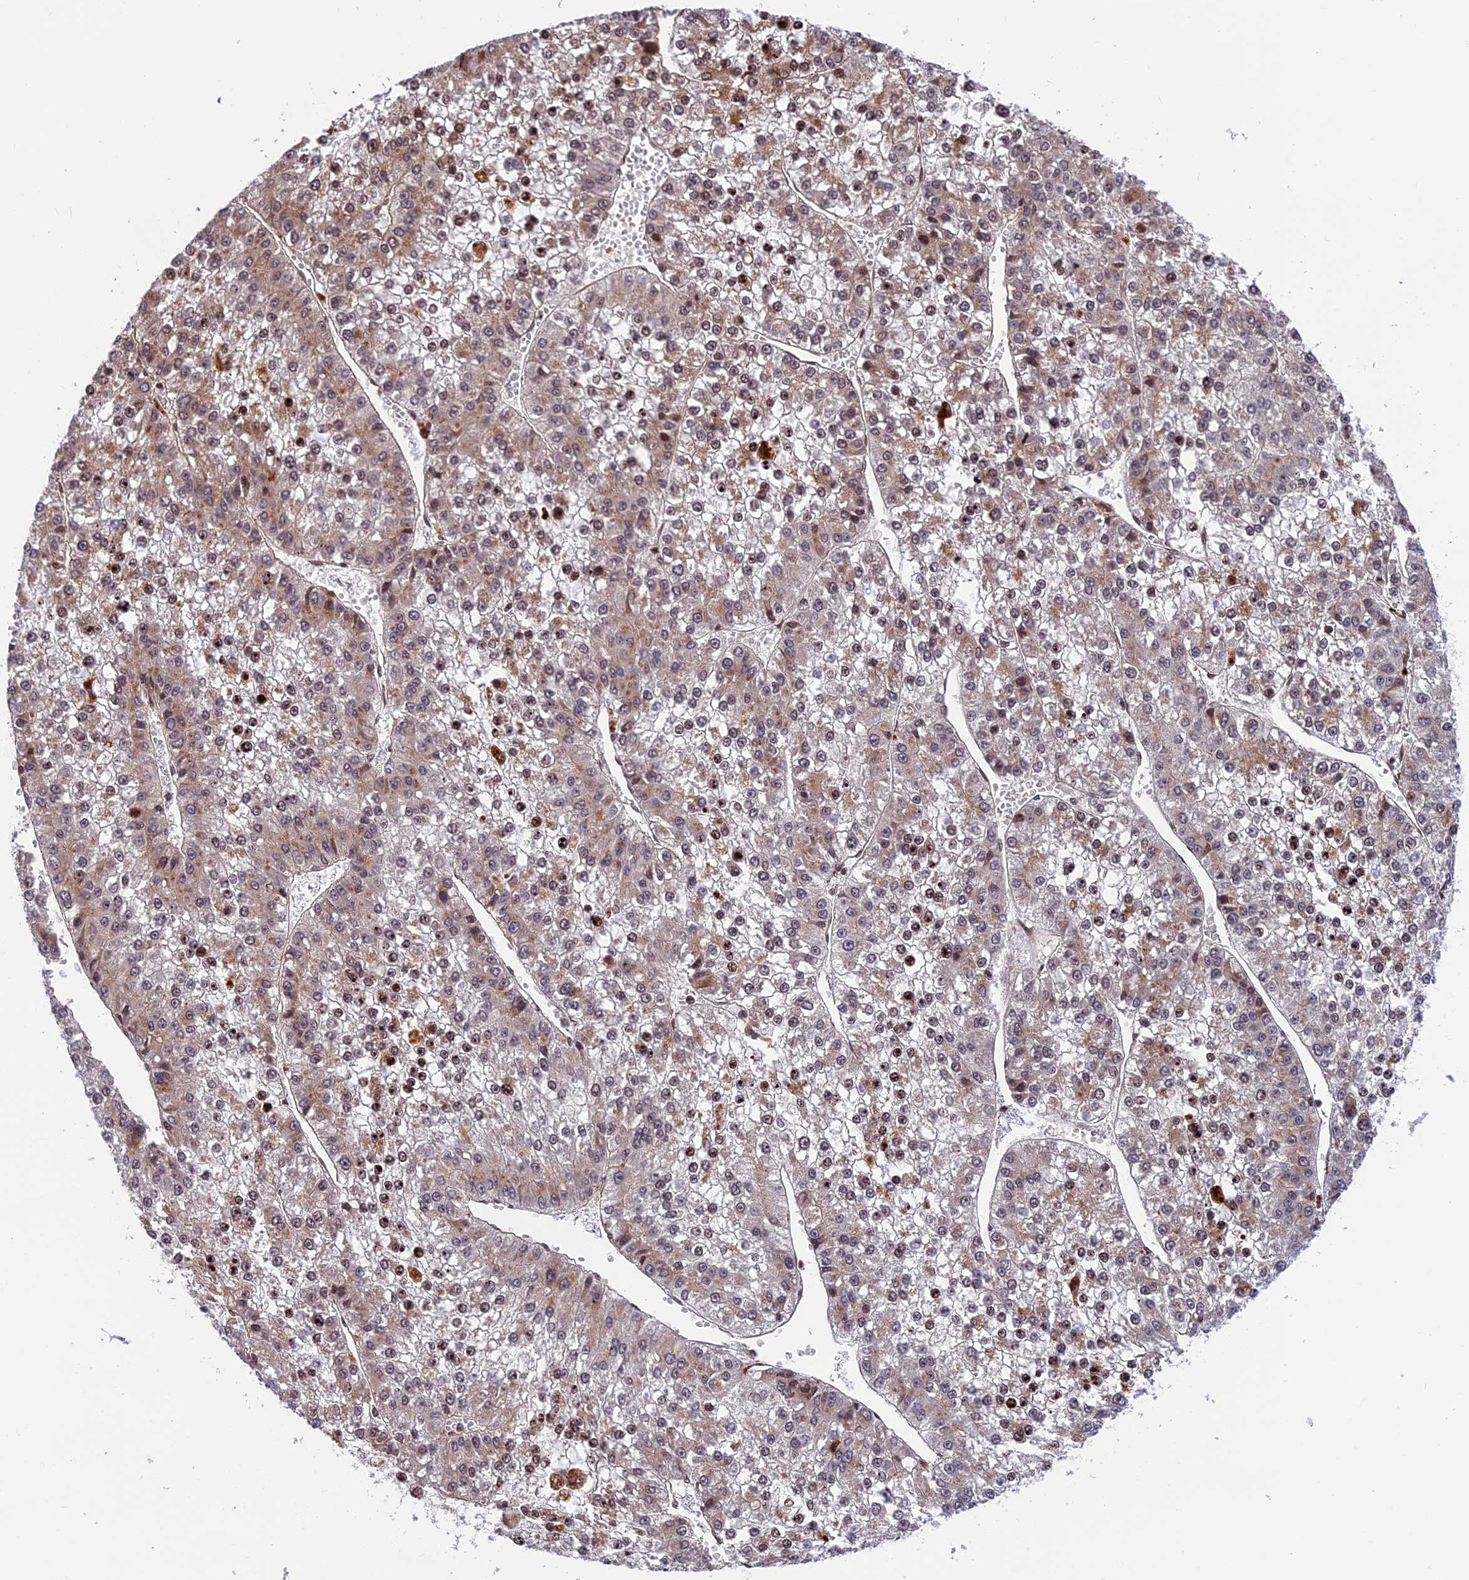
{"staining": {"intensity": "moderate", "quantity": "<25%", "location": "nuclear"}, "tissue": "liver cancer", "cell_type": "Tumor cells", "image_type": "cancer", "snomed": [{"axis": "morphology", "description": "Carcinoma, Hepatocellular, NOS"}, {"axis": "topography", "description": "Liver"}], "caption": "This is a photomicrograph of immunohistochemistry staining of liver hepatocellular carcinoma, which shows moderate staining in the nuclear of tumor cells.", "gene": "SMIM7", "patient": {"sex": "female", "age": 73}}